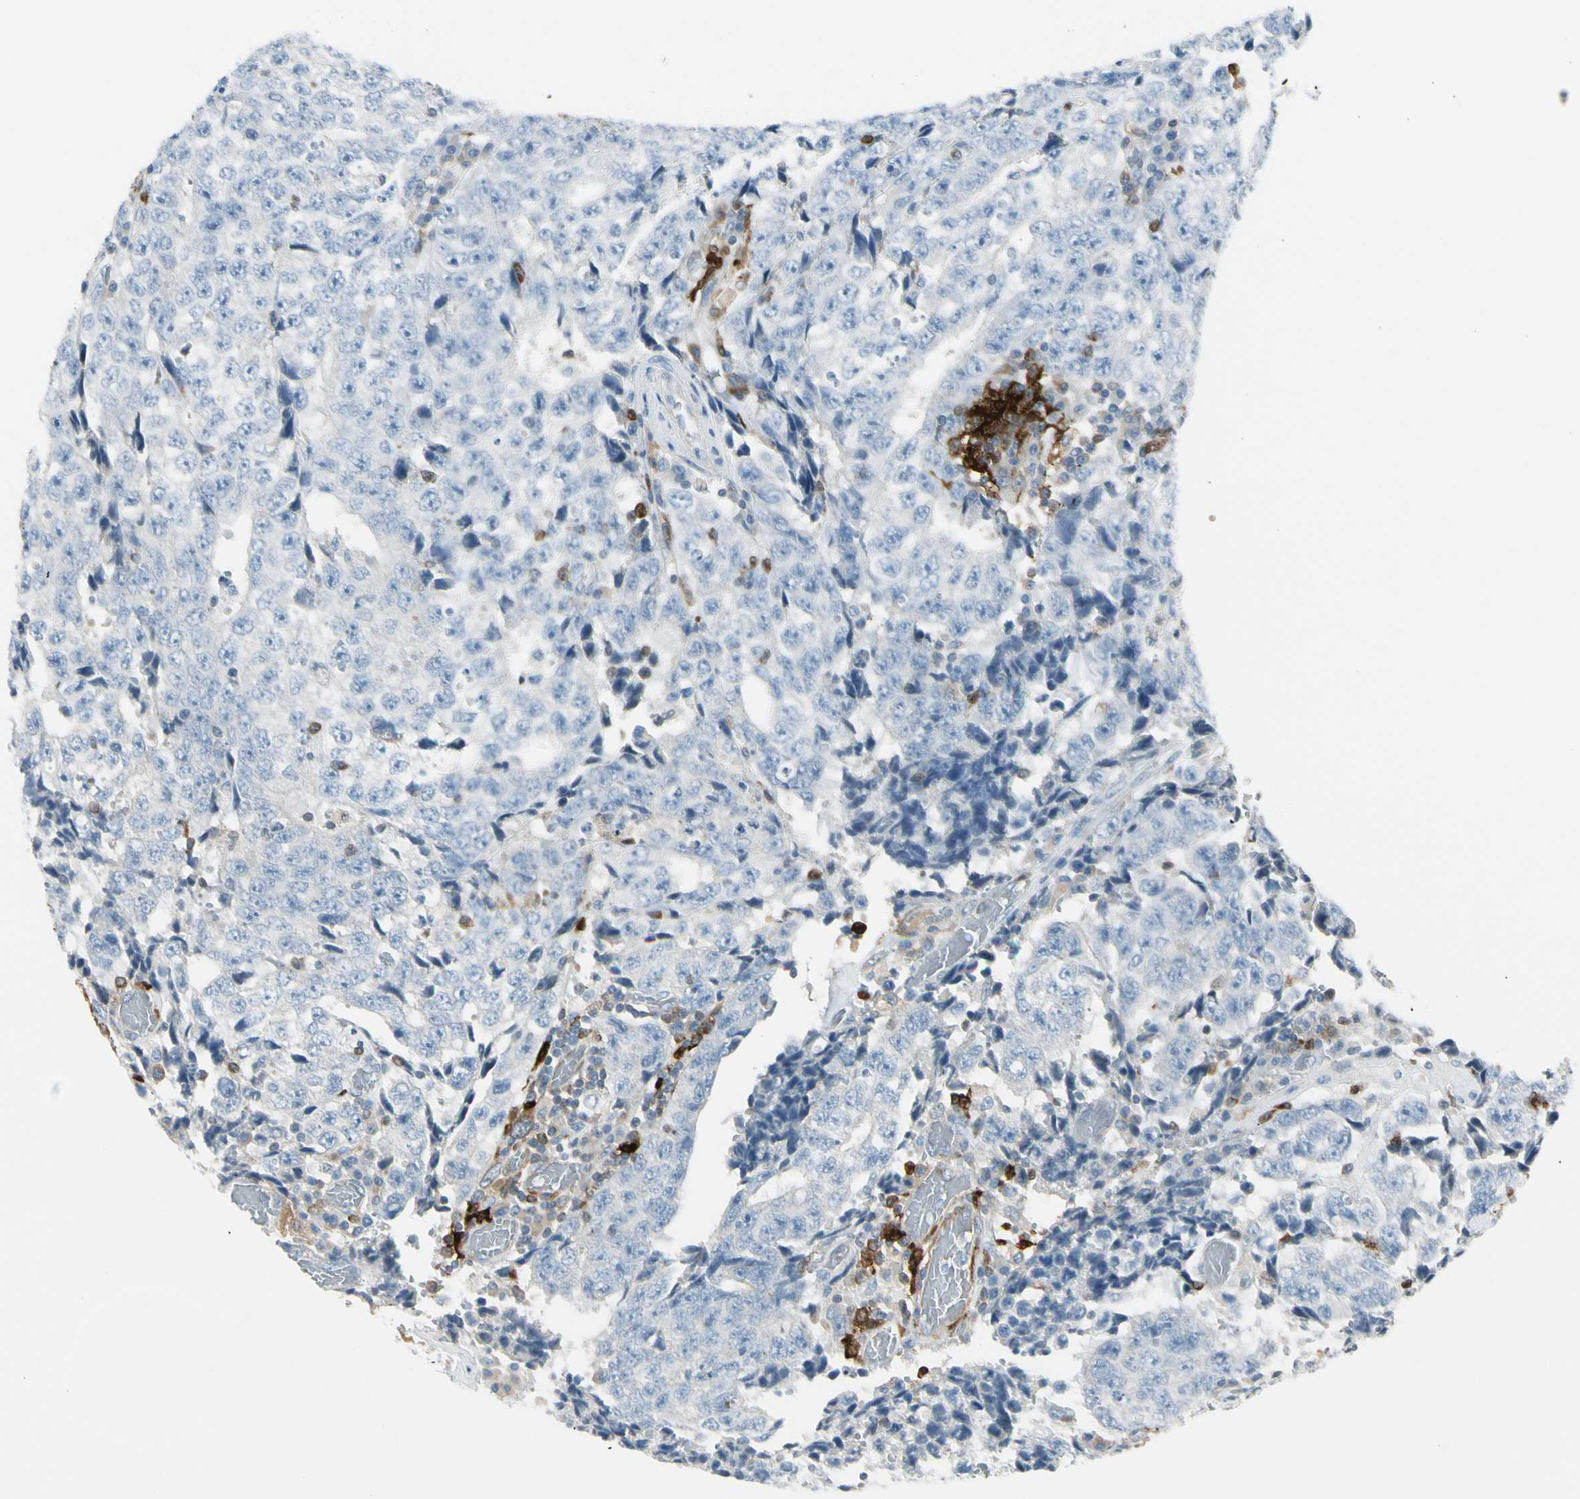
{"staining": {"intensity": "negative", "quantity": "none", "location": "none"}, "tissue": "testis cancer", "cell_type": "Tumor cells", "image_type": "cancer", "snomed": [{"axis": "morphology", "description": "Necrosis, NOS"}, {"axis": "morphology", "description": "Carcinoma, Embryonal, NOS"}, {"axis": "topography", "description": "Testis"}], "caption": "IHC of human embryonal carcinoma (testis) shows no expression in tumor cells. (Brightfield microscopy of DAB IHC at high magnification).", "gene": "TRAF1", "patient": {"sex": "male", "age": 19}}